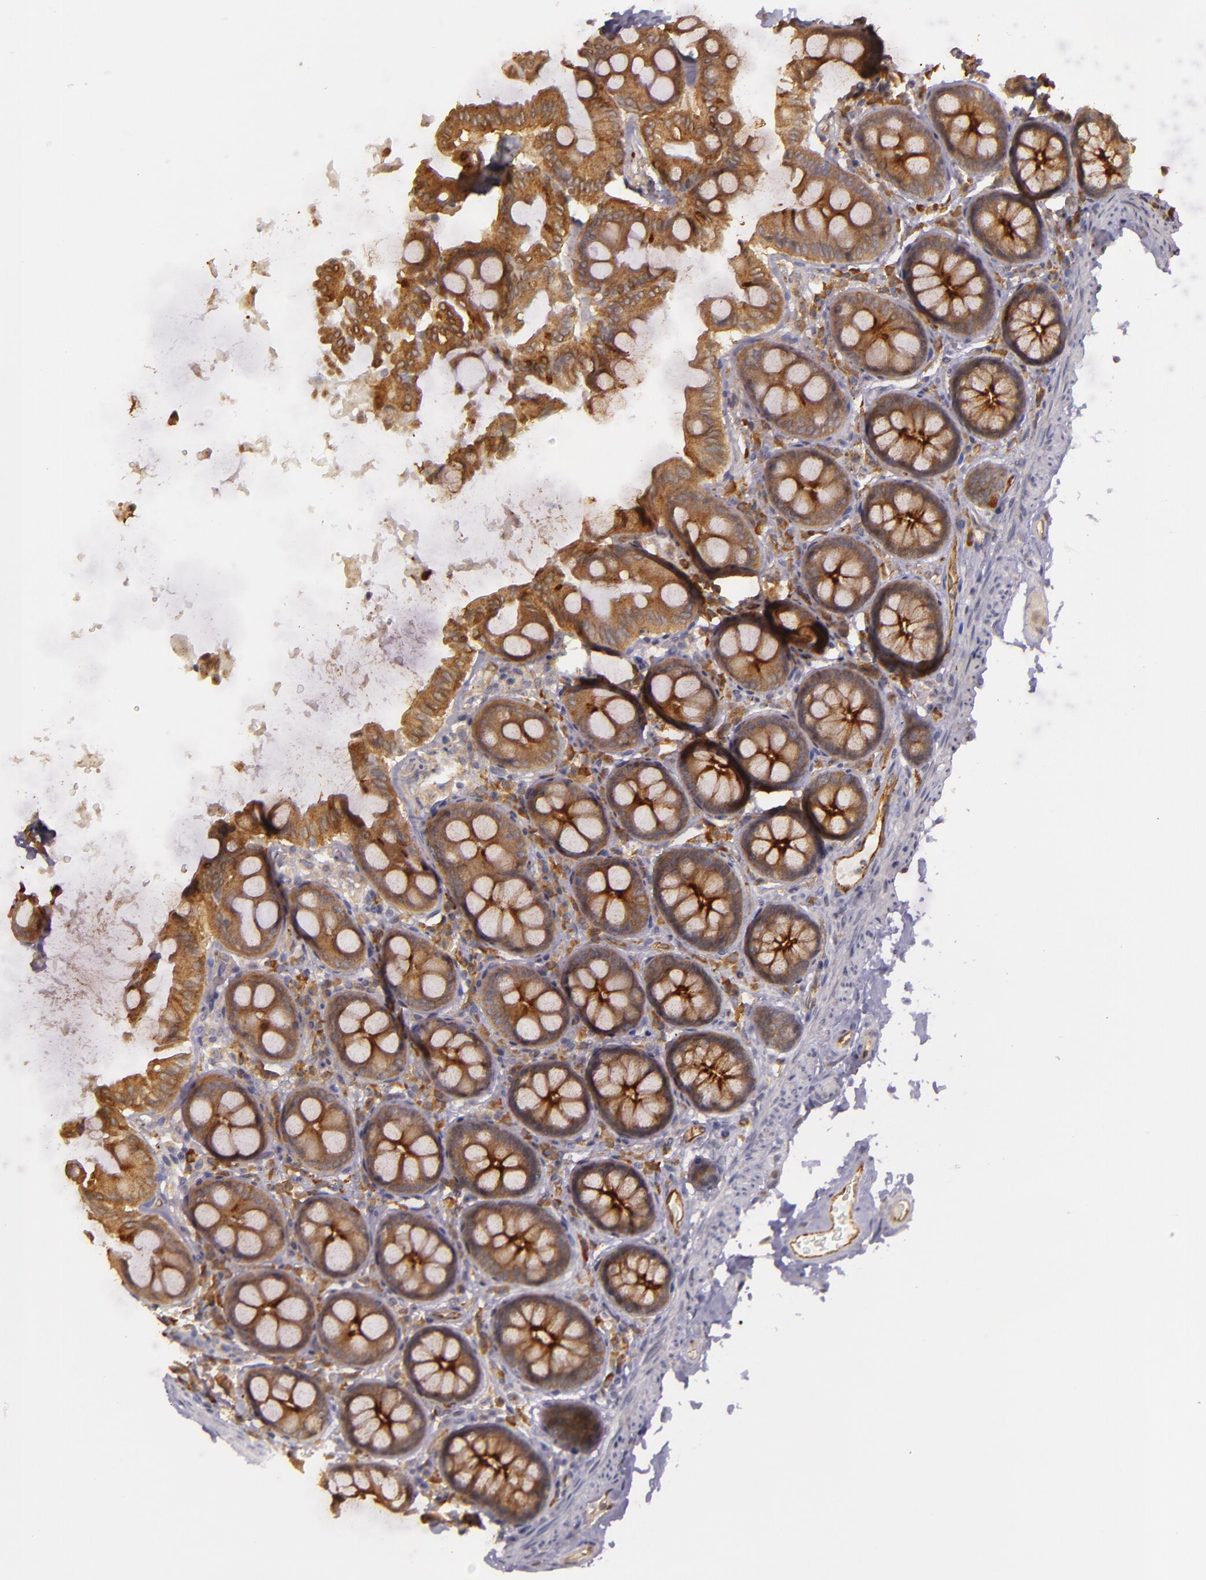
{"staining": {"intensity": "moderate", "quantity": ">75%", "location": "cytoplasmic/membranous"}, "tissue": "colon", "cell_type": "Endothelial cells", "image_type": "normal", "snomed": [{"axis": "morphology", "description": "Normal tissue, NOS"}, {"axis": "topography", "description": "Colon"}], "caption": "Protein expression analysis of unremarkable human colon reveals moderate cytoplasmic/membranous expression in approximately >75% of endothelial cells. The staining was performed using DAB (3,3'-diaminobenzidine), with brown indicating positive protein expression. Nuclei are stained blue with hematoxylin.", "gene": "SYTL4", "patient": {"sex": "female", "age": 61}}